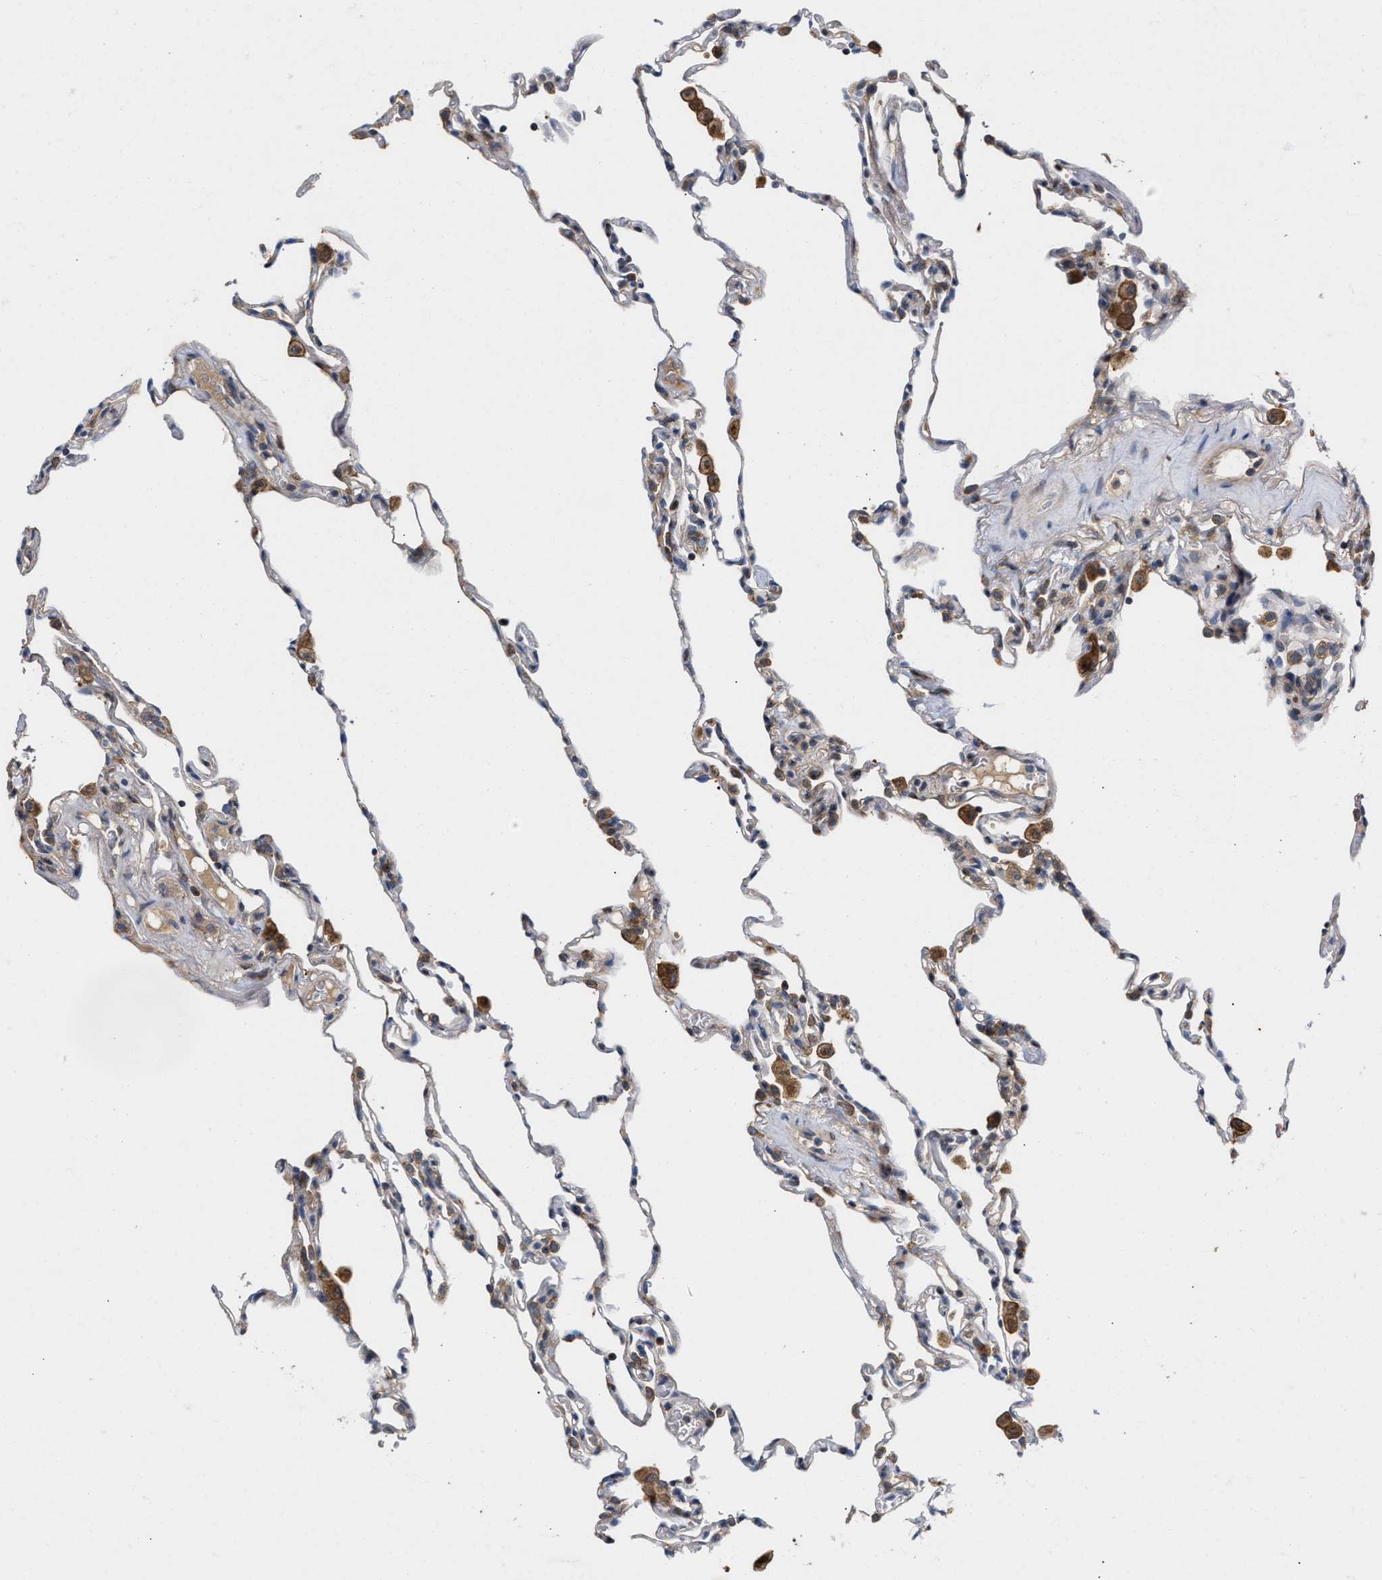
{"staining": {"intensity": "weak", "quantity": "<25%", "location": "cytoplasmic/membranous"}, "tissue": "lung", "cell_type": "Alveolar cells", "image_type": "normal", "snomed": [{"axis": "morphology", "description": "Normal tissue, NOS"}, {"axis": "topography", "description": "Lung"}], "caption": "Immunohistochemistry micrograph of benign human lung stained for a protein (brown), which reveals no staining in alveolar cells. (DAB (3,3'-diaminobenzidine) IHC visualized using brightfield microscopy, high magnification).", "gene": "BBLN", "patient": {"sex": "male", "age": 59}}